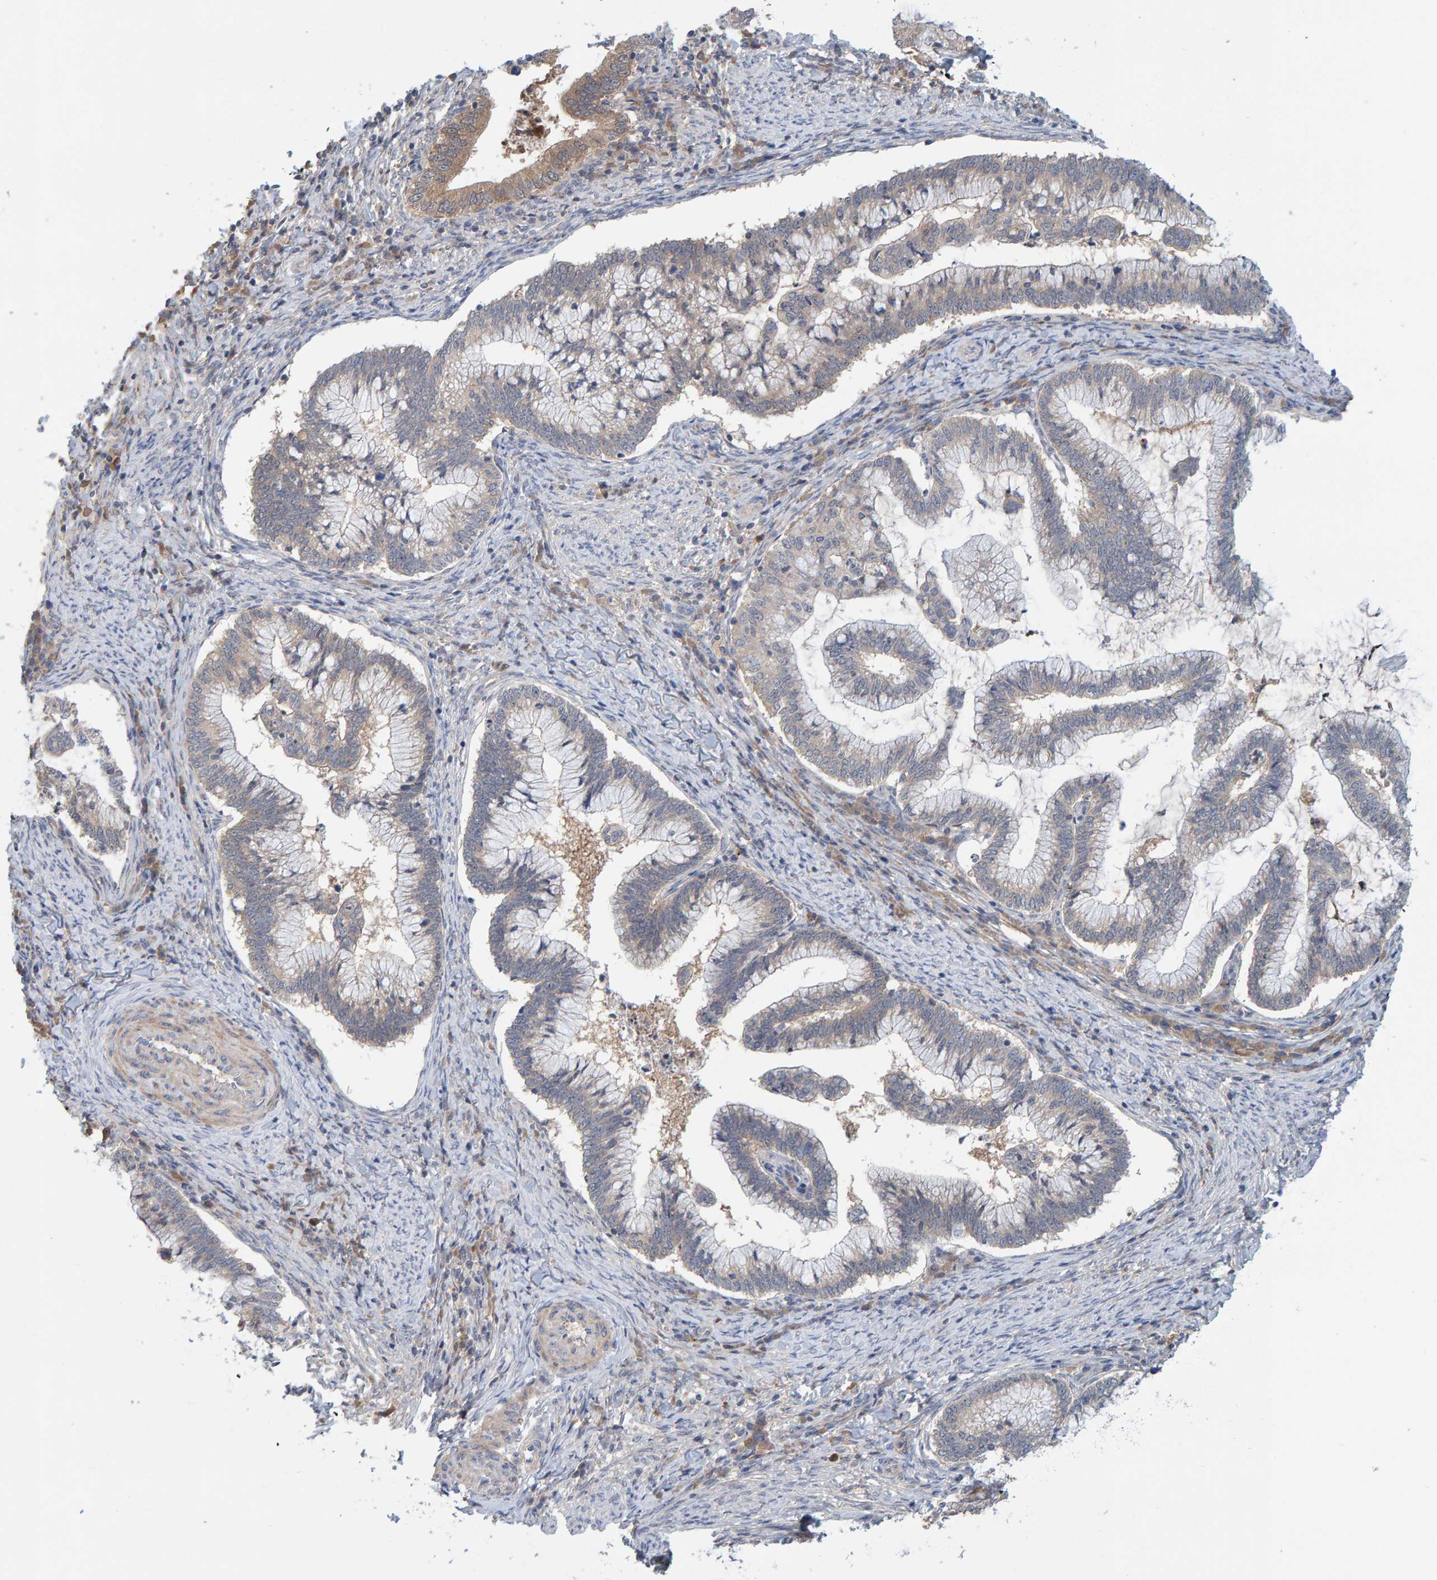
{"staining": {"intensity": "weak", "quantity": "25%-75%", "location": "cytoplasmic/membranous"}, "tissue": "cervical cancer", "cell_type": "Tumor cells", "image_type": "cancer", "snomed": [{"axis": "morphology", "description": "Adenocarcinoma, NOS"}, {"axis": "topography", "description": "Cervix"}], "caption": "DAB immunohistochemical staining of human adenocarcinoma (cervical) displays weak cytoplasmic/membranous protein expression in approximately 25%-75% of tumor cells. (Stains: DAB (3,3'-diaminobenzidine) in brown, nuclei in blue, Microscopy: brightfield microscopy at high magnification).", "gene": "TATDN1", "patient": {"sex": "female", "age": 36}}